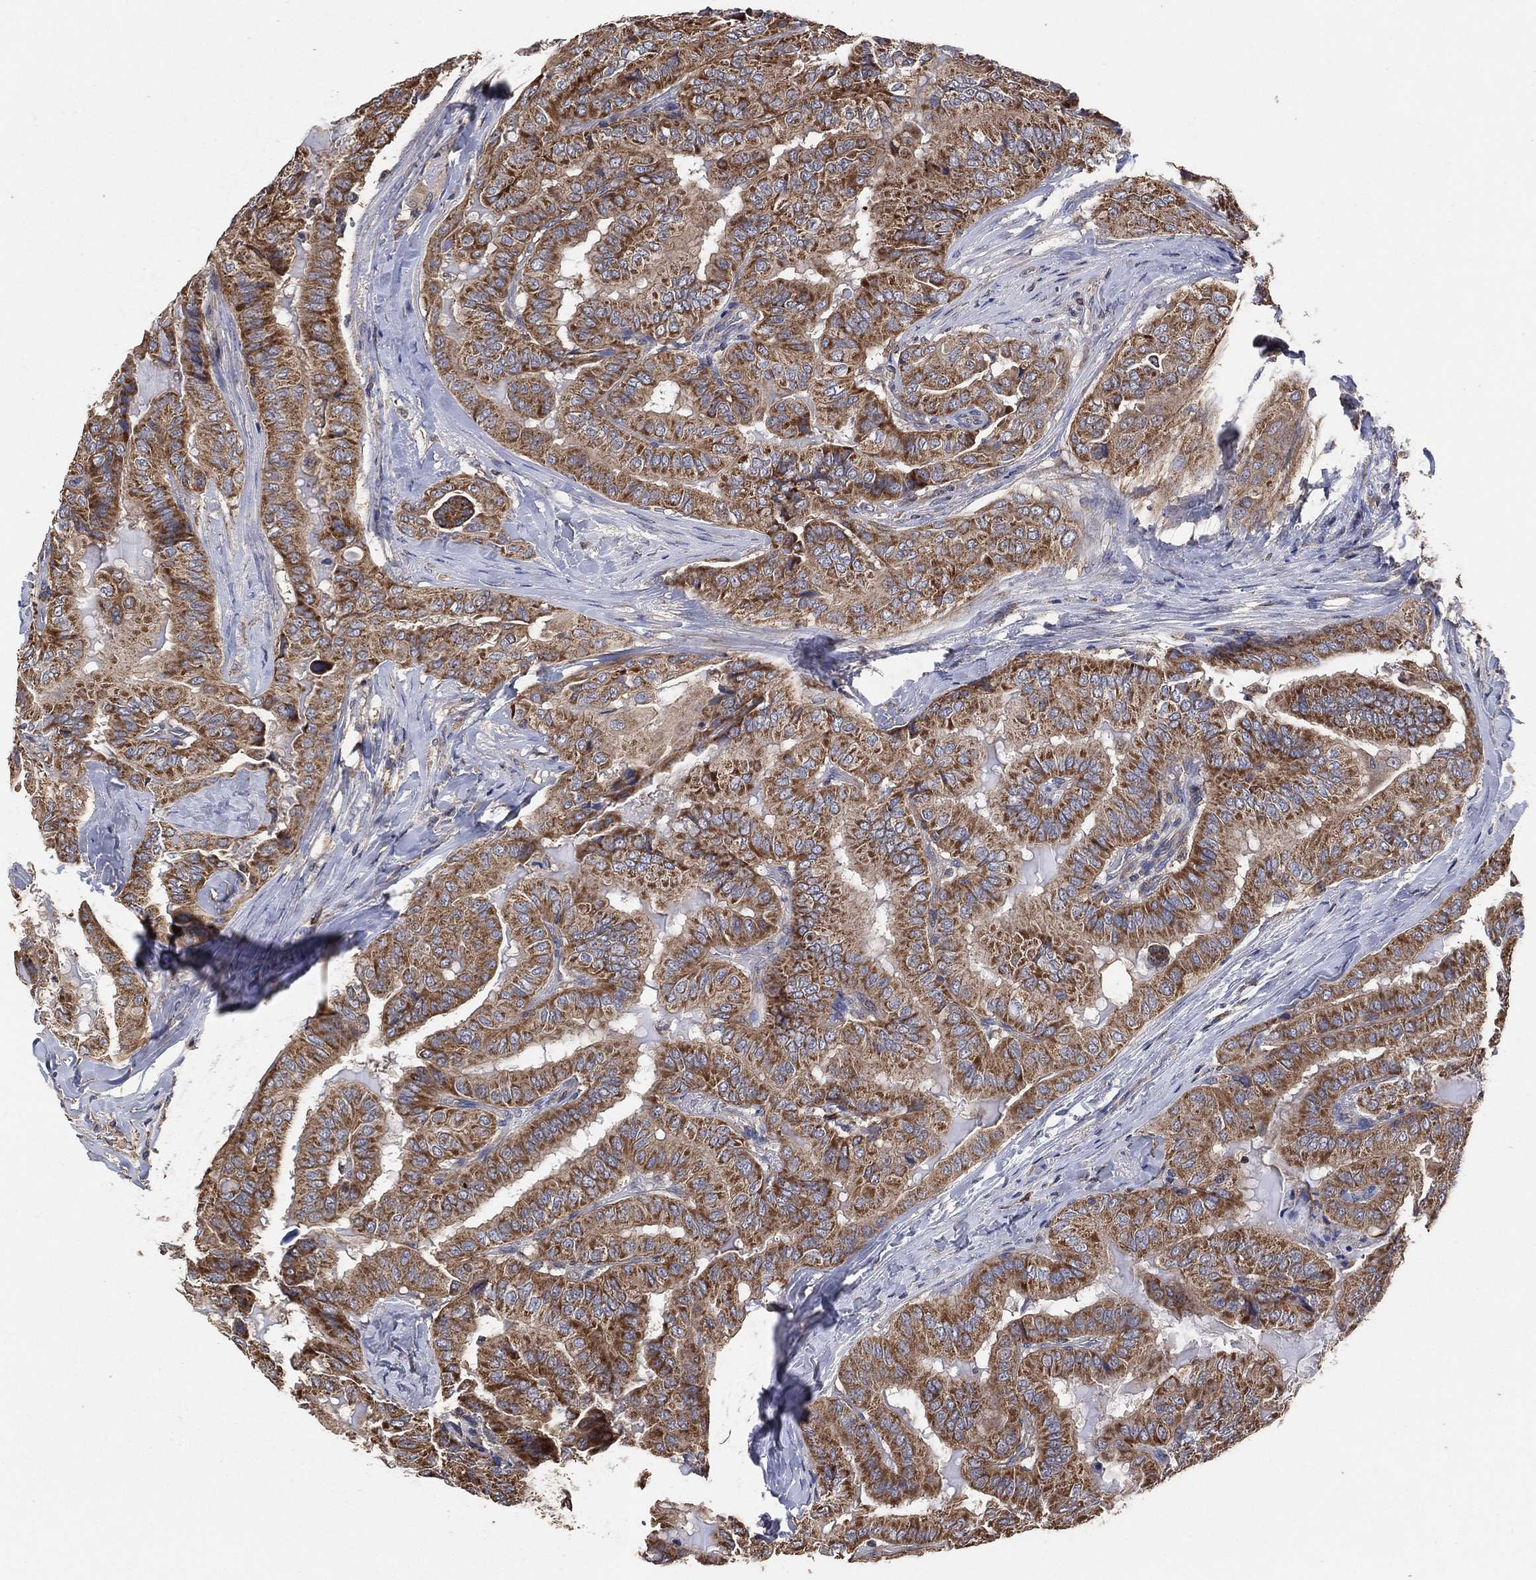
{"staining": {"intensity": "moderate", "quantity": "25%-75%", "location": "cytoplasmic/membranous"}, "tissue": "thyroid cancer", "cell_type": "Tumor cells", "image_type": "cancer", "snomed": [{"axis": "morphology", "description": "Papillary adenocarcinoma, NOS"}, {"axis": "topography", "description": "Thyroid gland"}], "caption": "A micrograph showing moderate cytoplasmic/membranous staining in about 25%-75% of tumor cells in papillary adenocarcinoma (thyroid), as visualized by brown immunohistochemical staining.", "gene": "LIMD1", "patient": {"sex": "female", "age": 68}}